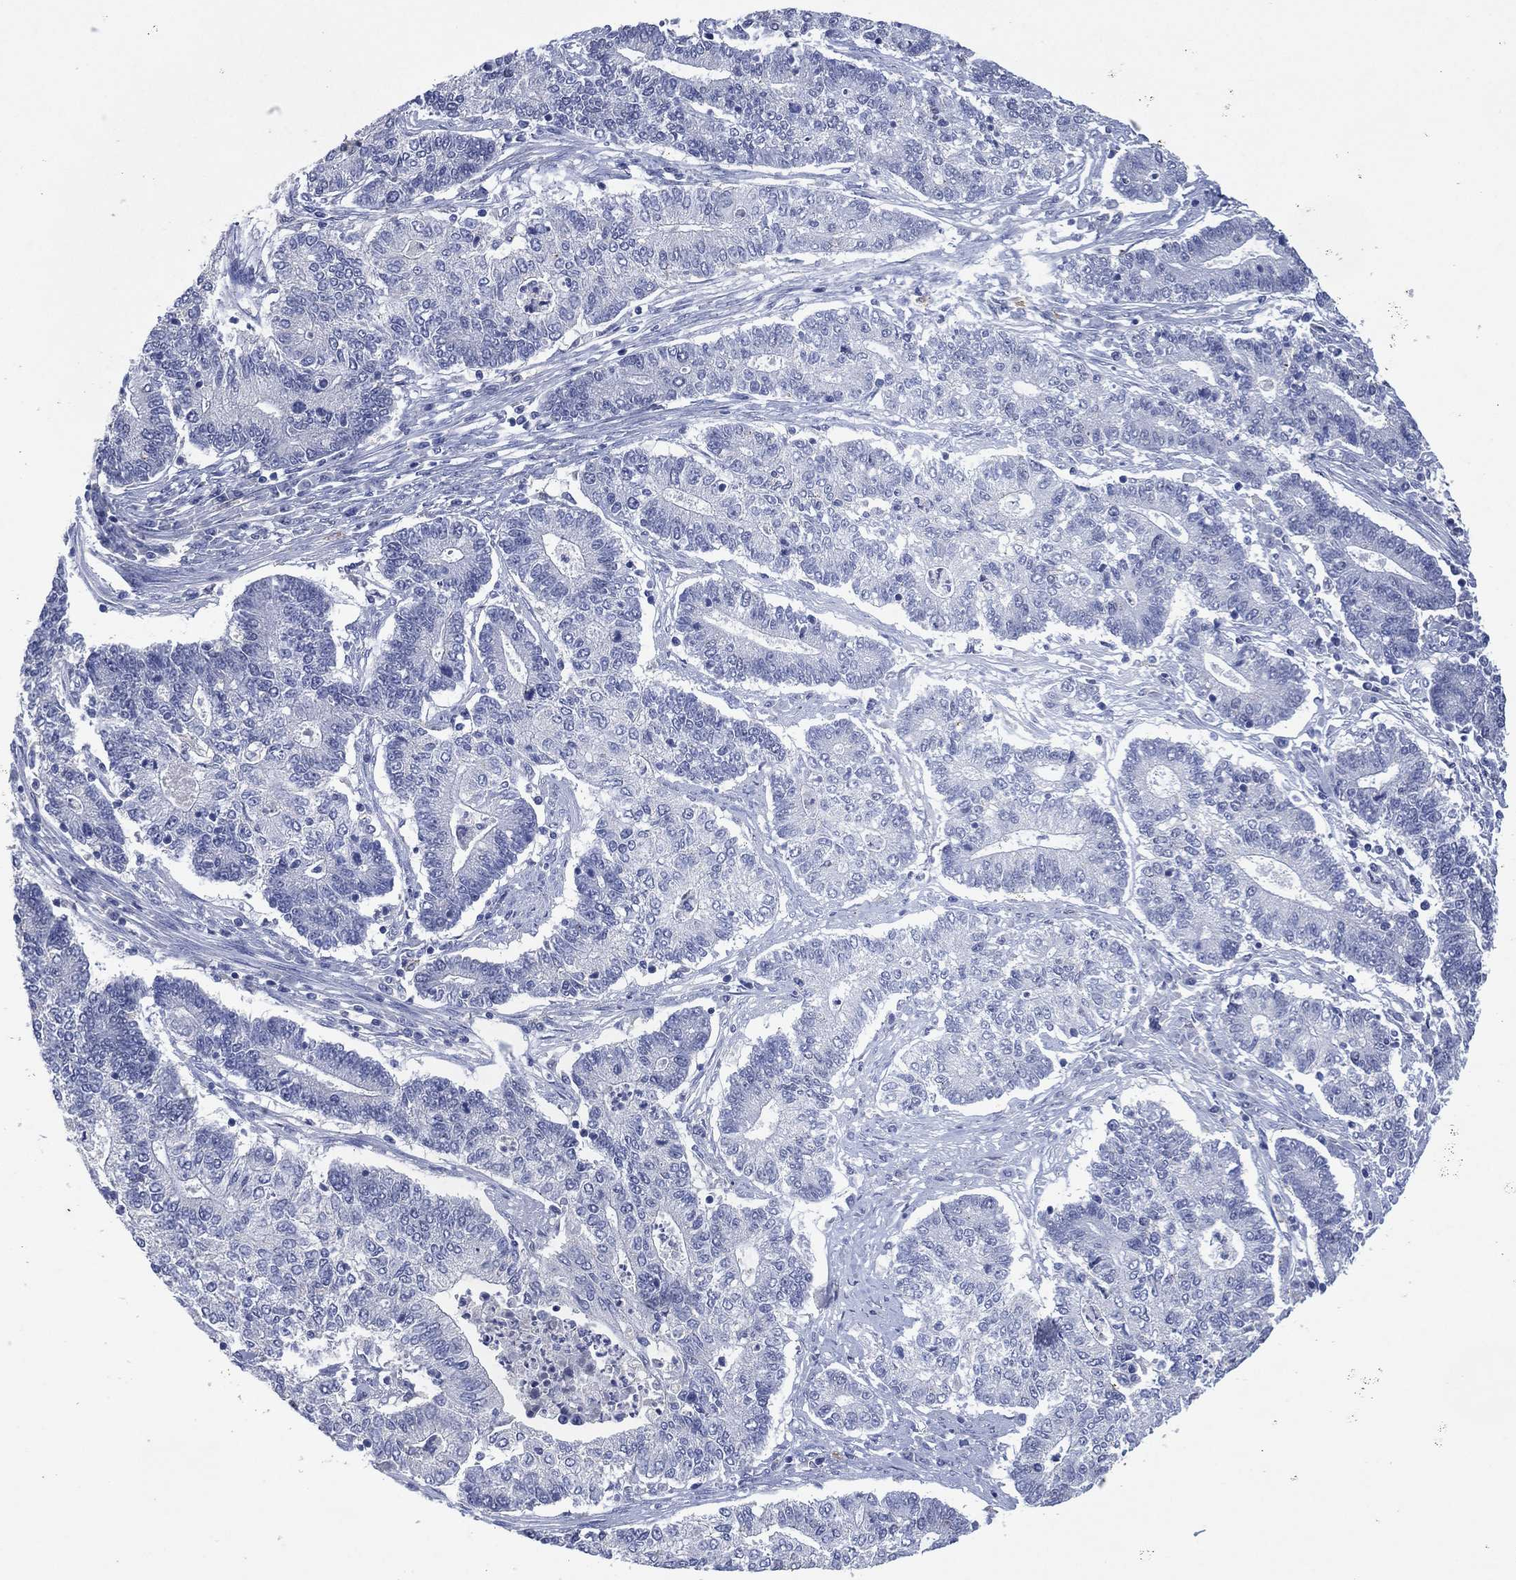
{"staining": {"intensity": "negative", "quantity": "none", "location": "none"}, "tissue": "endometrial cancer", "cell_type": "Tumor cells", "image_type": "cancer", "snomed": [{"axis": "morphology", "description": "Adenocarcinoma, NOS"}, {"axis": "topography", "description": "Uterus"}, {"axis": "topography", "description": "Endometrium"}], "caption": "DAB (3,3'-diaminobenzidine) immunohistochemical staining of human endometrial cancer shows no significant staining in tumor cells. (DAB immunohistochemistry (IHC) with hematoxylin counter stain).", "gene": "FSCN2", "patient": {"sex": "female", "age": 54}}